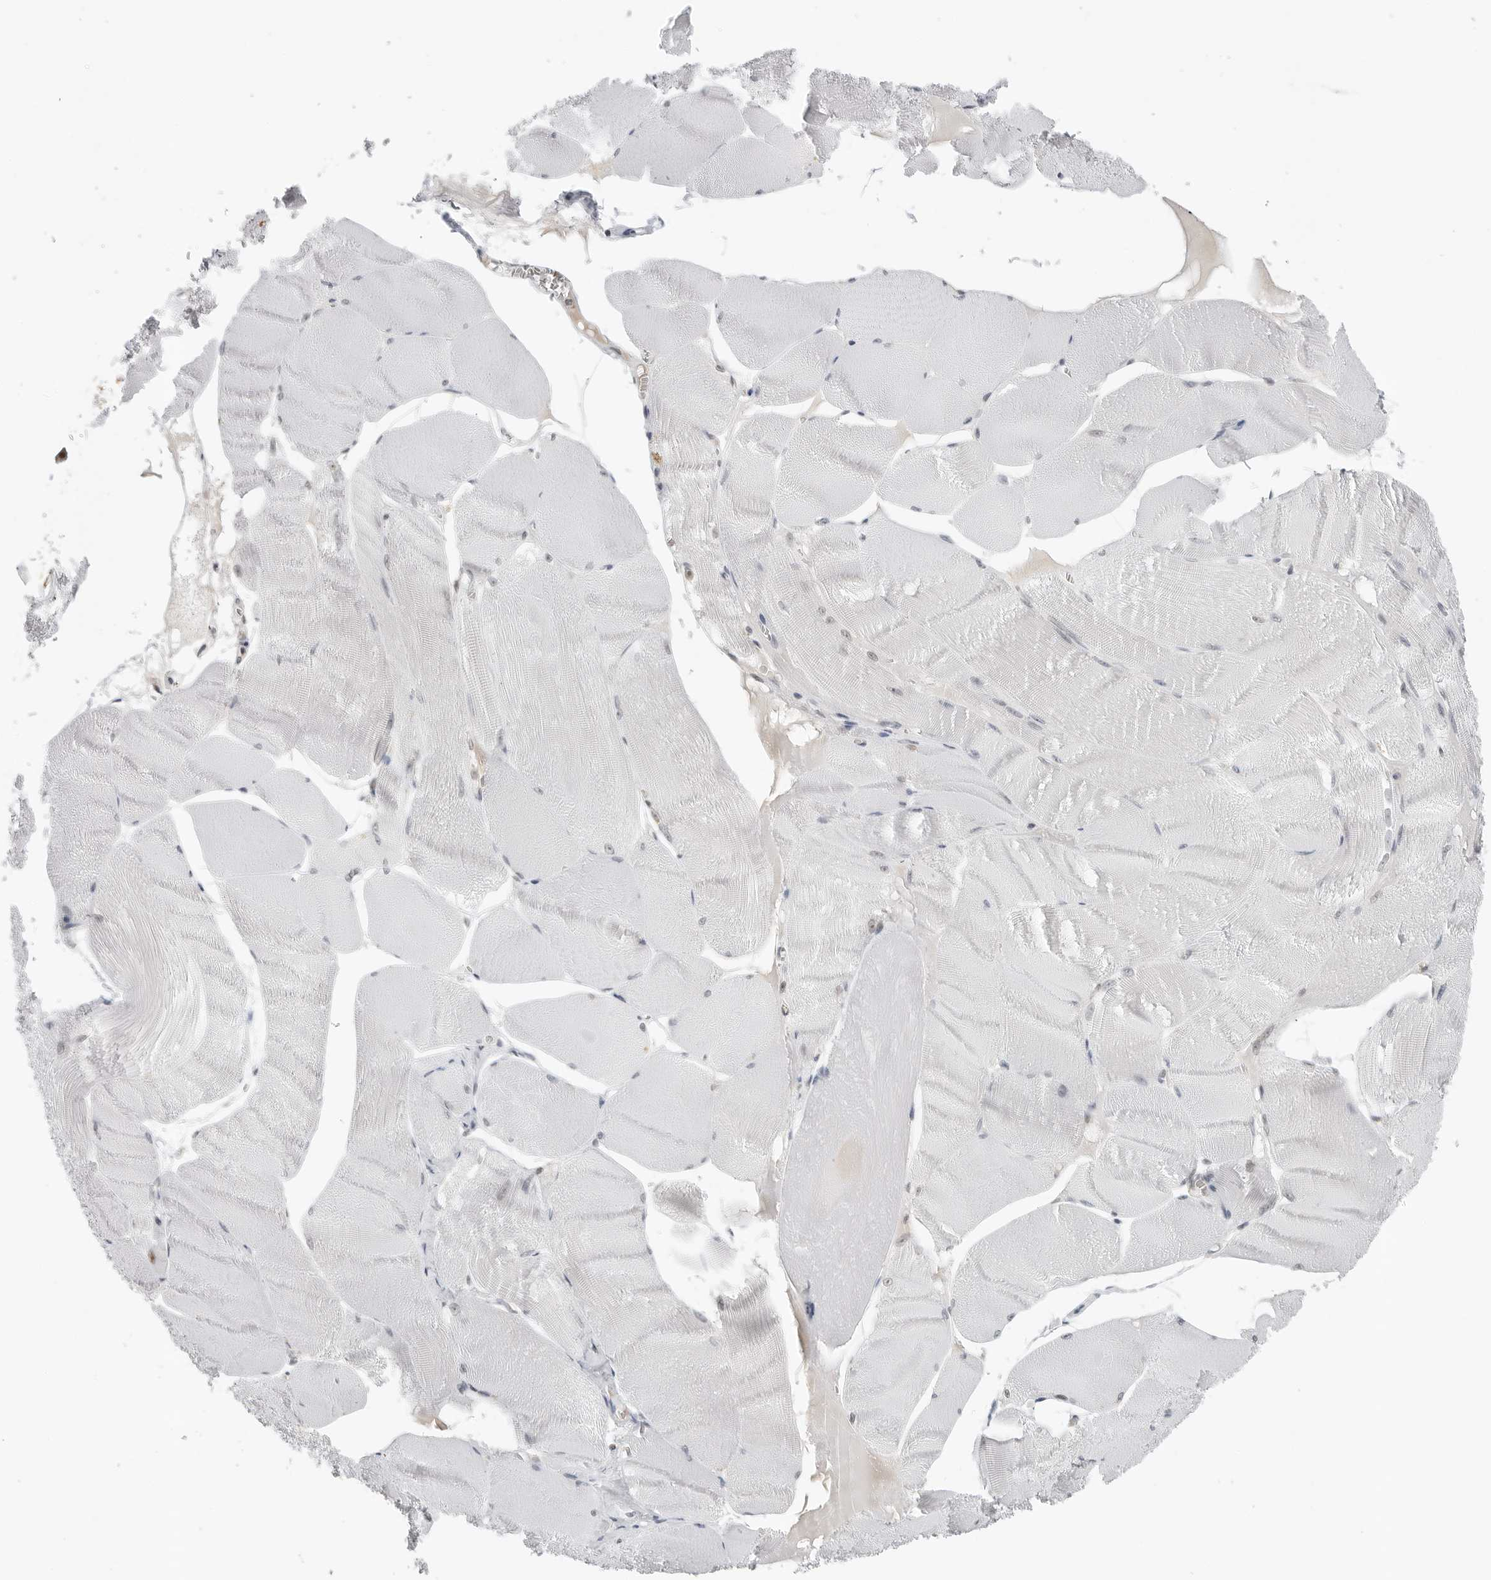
{"staining": {"intensity": "negative", "quantity": "none", "location": "none"}, "tissue": "skeletal muscle", "cell_type": "Myocytes", "image_type": "normal", "snomed": [{"axis": "morphology", "description": "Normal tissue, NOS"}, {"axis": "morphology", "description": "Basal cell carcinoma"}, {"axis": "topography", "description": "Skeletal muscle"}], "caption": "This is a histopathology image of immunohistochemistry staining of unremarkable skeletal muscle, which shows no expression in myocytes.", "gene": "WRAP53", "patient": {"sex": "female", "age": 64}}